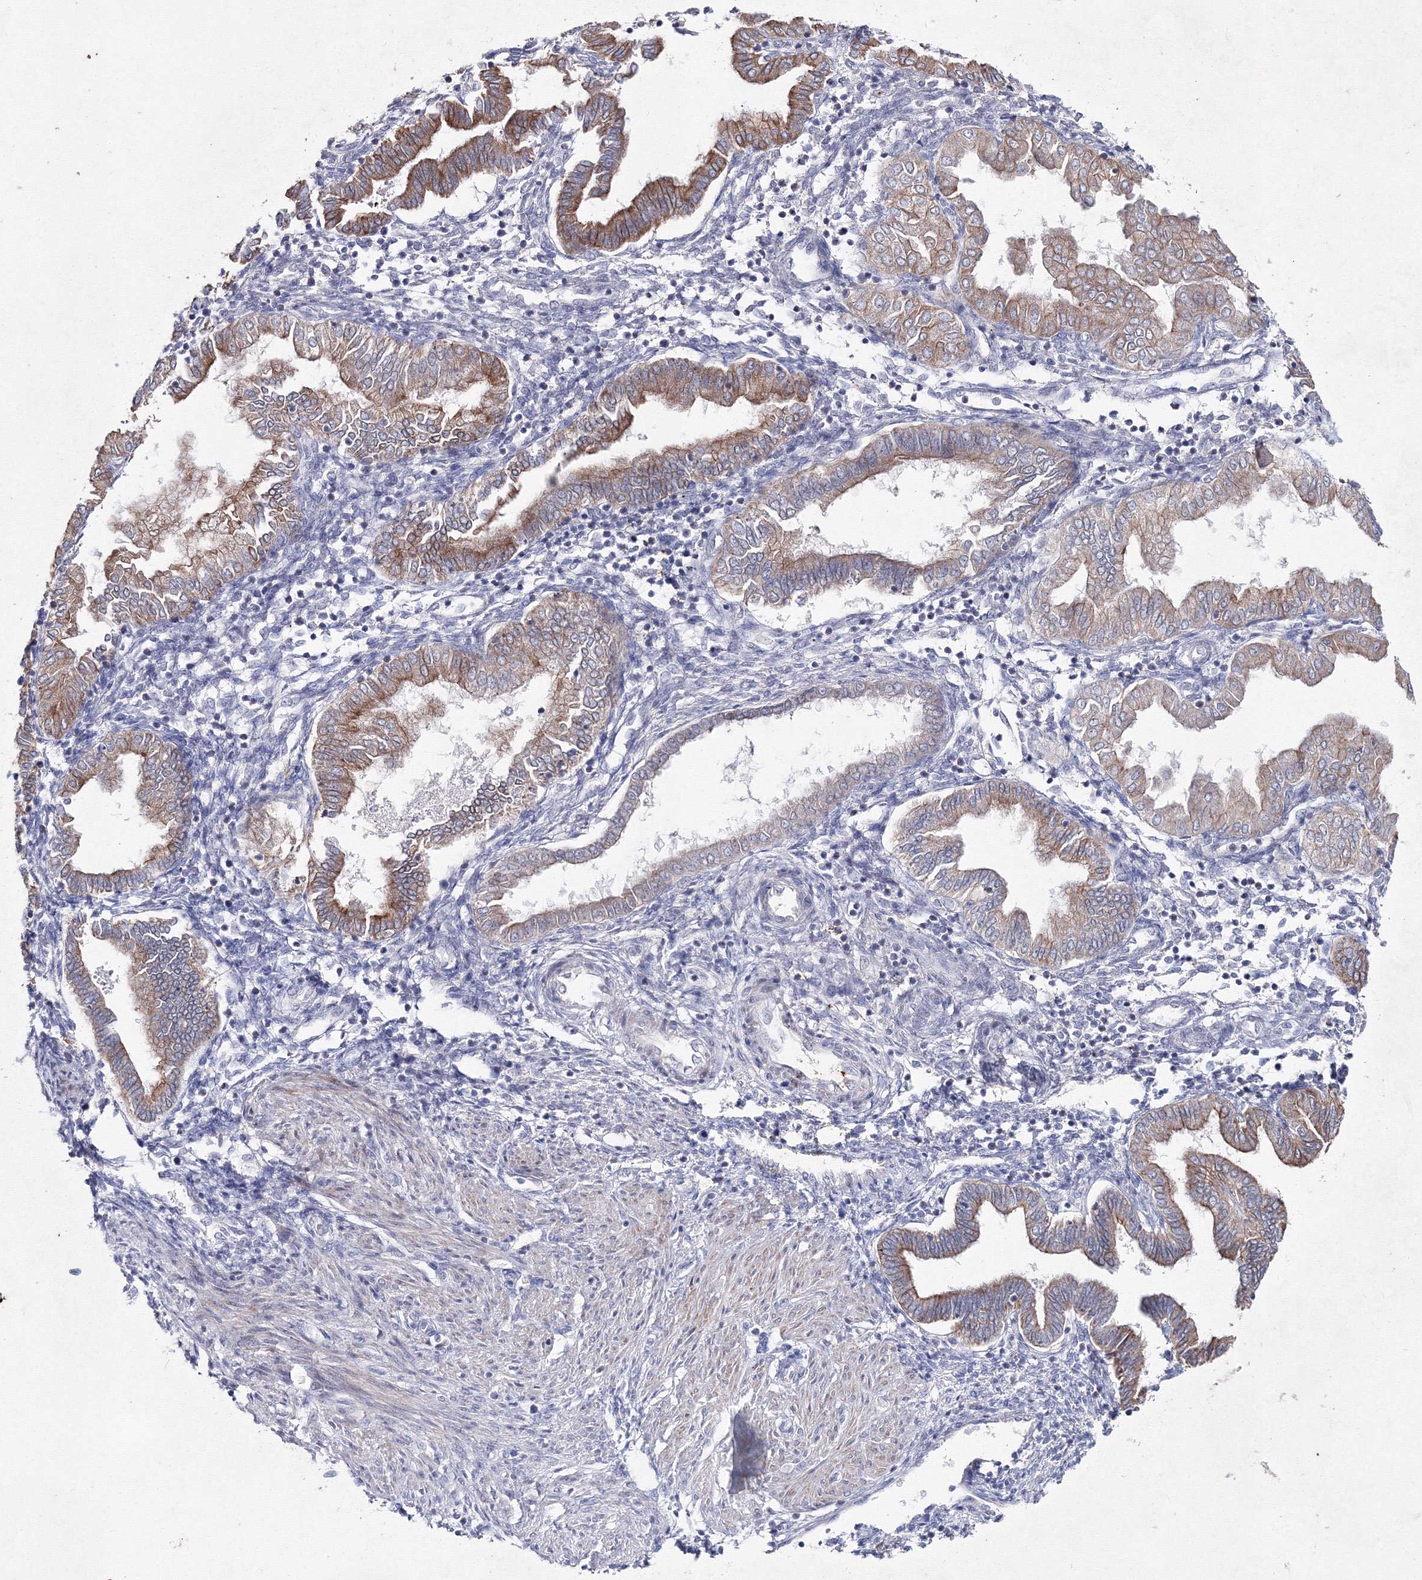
{"staining": {"intensity": "negative", "quantity": "none", "location": "none"}, "tissue": "endometrium", "cell_type": "Cells in endometrial stroma", "image_type": "normal", "snomed": [{"axis": "morphology", "description": "Normal tissue, NOS"}, {"axis": "topography", "description": "Endometrium"}], "caption": "The photomicrograph demonstrates no significant expression in cells in endometrial stroma of endometrium. (Stains: DAB (3,3'-diaminobenzidine) IHC with hematoxylin counter stain, Microscopy: brightfield microscopy at high magnification).", "gene": "SMIM29", "patient": {"sex": "female", "age": 53}}